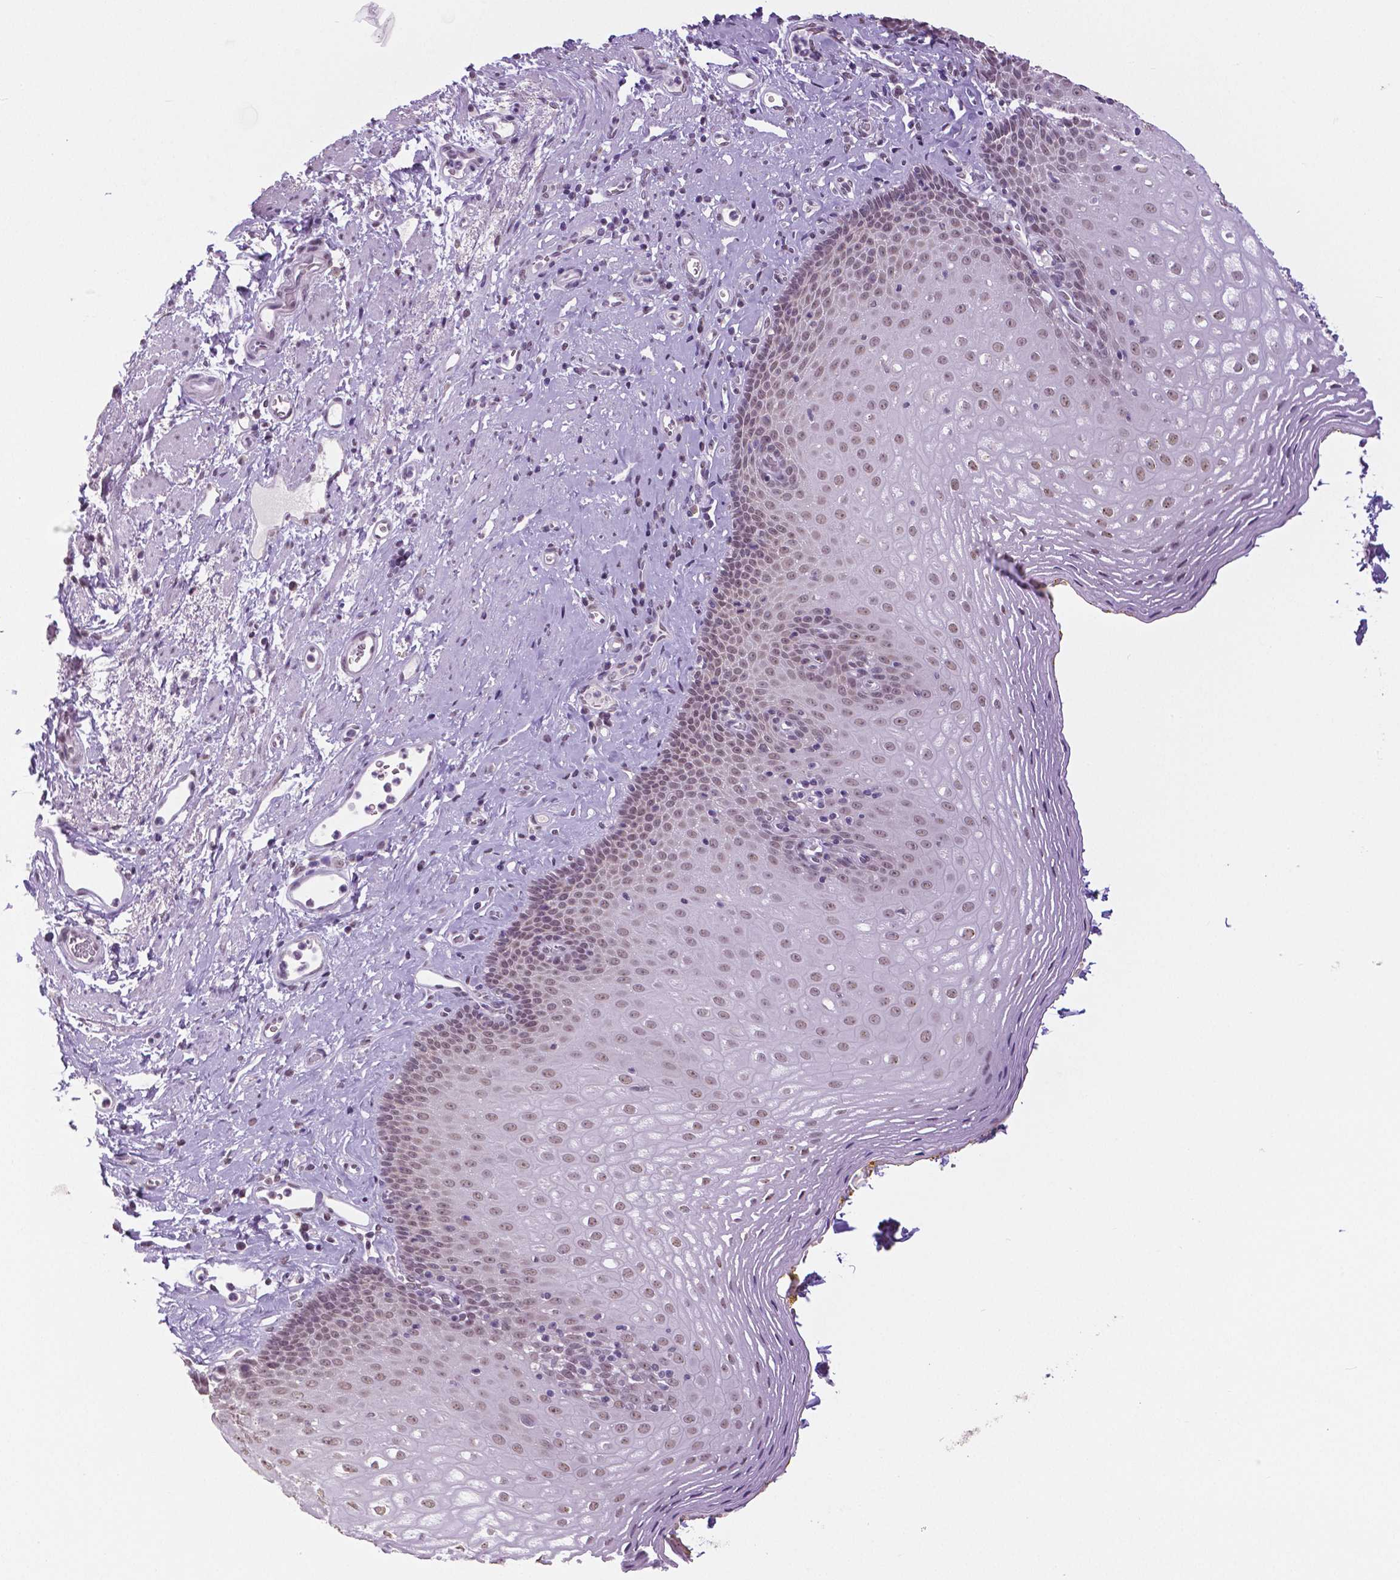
{"staining": {"intensity": "weak", "quantity": "25%-75%", "location": "nuclear"}, "tissue": "esophagus", "cell_type": "Squamous epithelial cells", "image_type": "normal", "snomed": [{"axis": "morphology", "description": "Normal tissue, NOS"}, {"axis": "topography", "description": "Esophagus"}], "caption": "High-magnification brightfield microscopy of normal esophagus stained with DAB (brown) and counterstained with hematoxylin (blue). squamous epithelial cells exhibit weak nuclear staining is seen in about25%-75% of cells. Immunohistochemistry stains the protein of interest in brown and the nuclei are stained blue.", "gene": "IGF2BP1", "patient": {"sex": "female", "age": 68}}